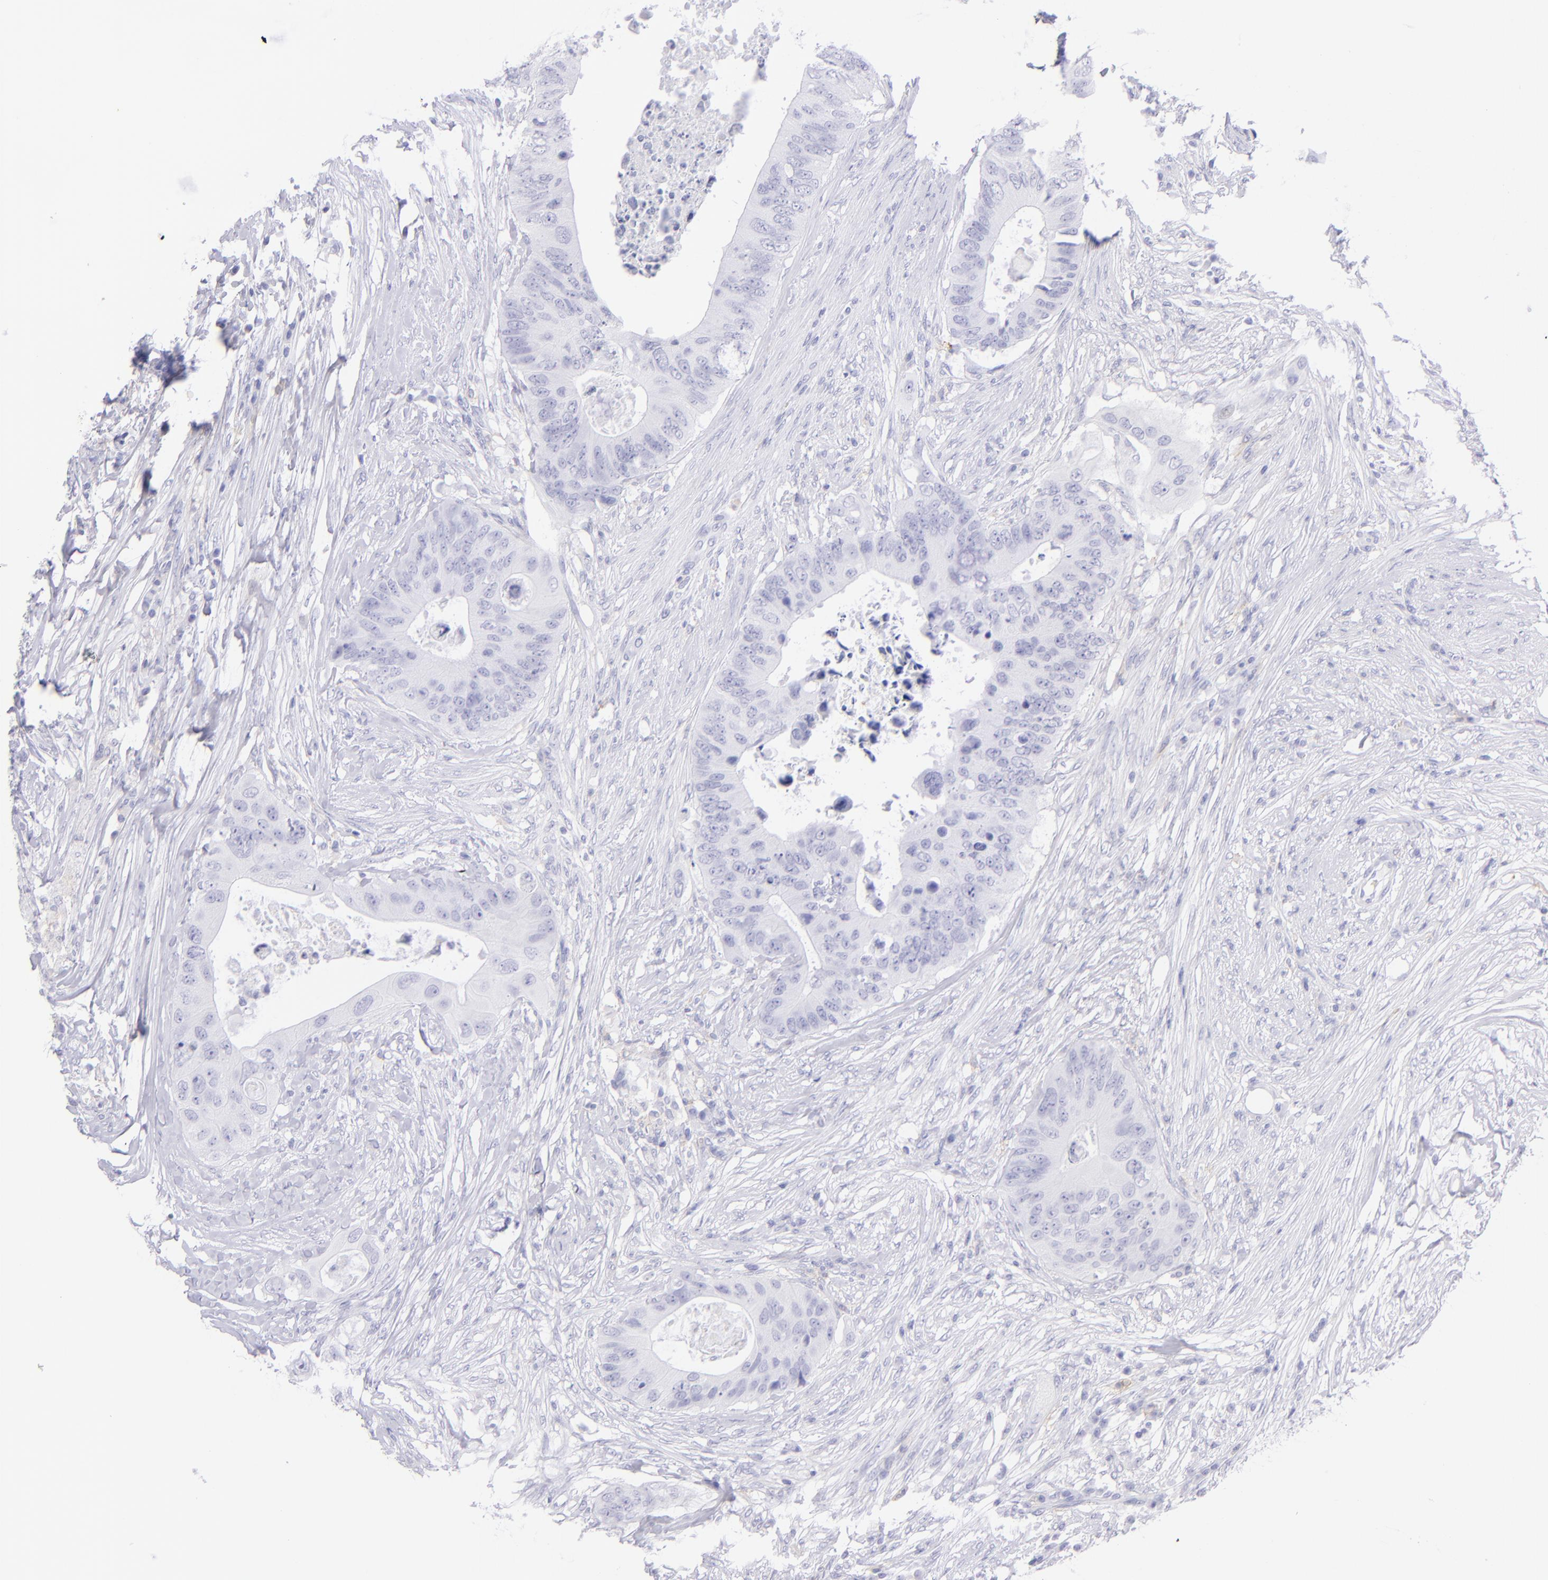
{"staining": {"intensity": "negative", "quantity": "none", "location": "none"}, "tissue": "colorectal cancer", "cell_type": "Tumor cells", "image_type": "cancer", "snomed": [{"axis": "morphology", "description": "Adenocarcinoma, NOS"}, {"axis": "topography", "description": "Colon"}], "caption": "An IHC histopathology image of colorectal cancer is shown. There is no staining in tumor cells of colorectal cancer.", "gene": "CD72", "patient": {"sex": "male", "age": 71}}